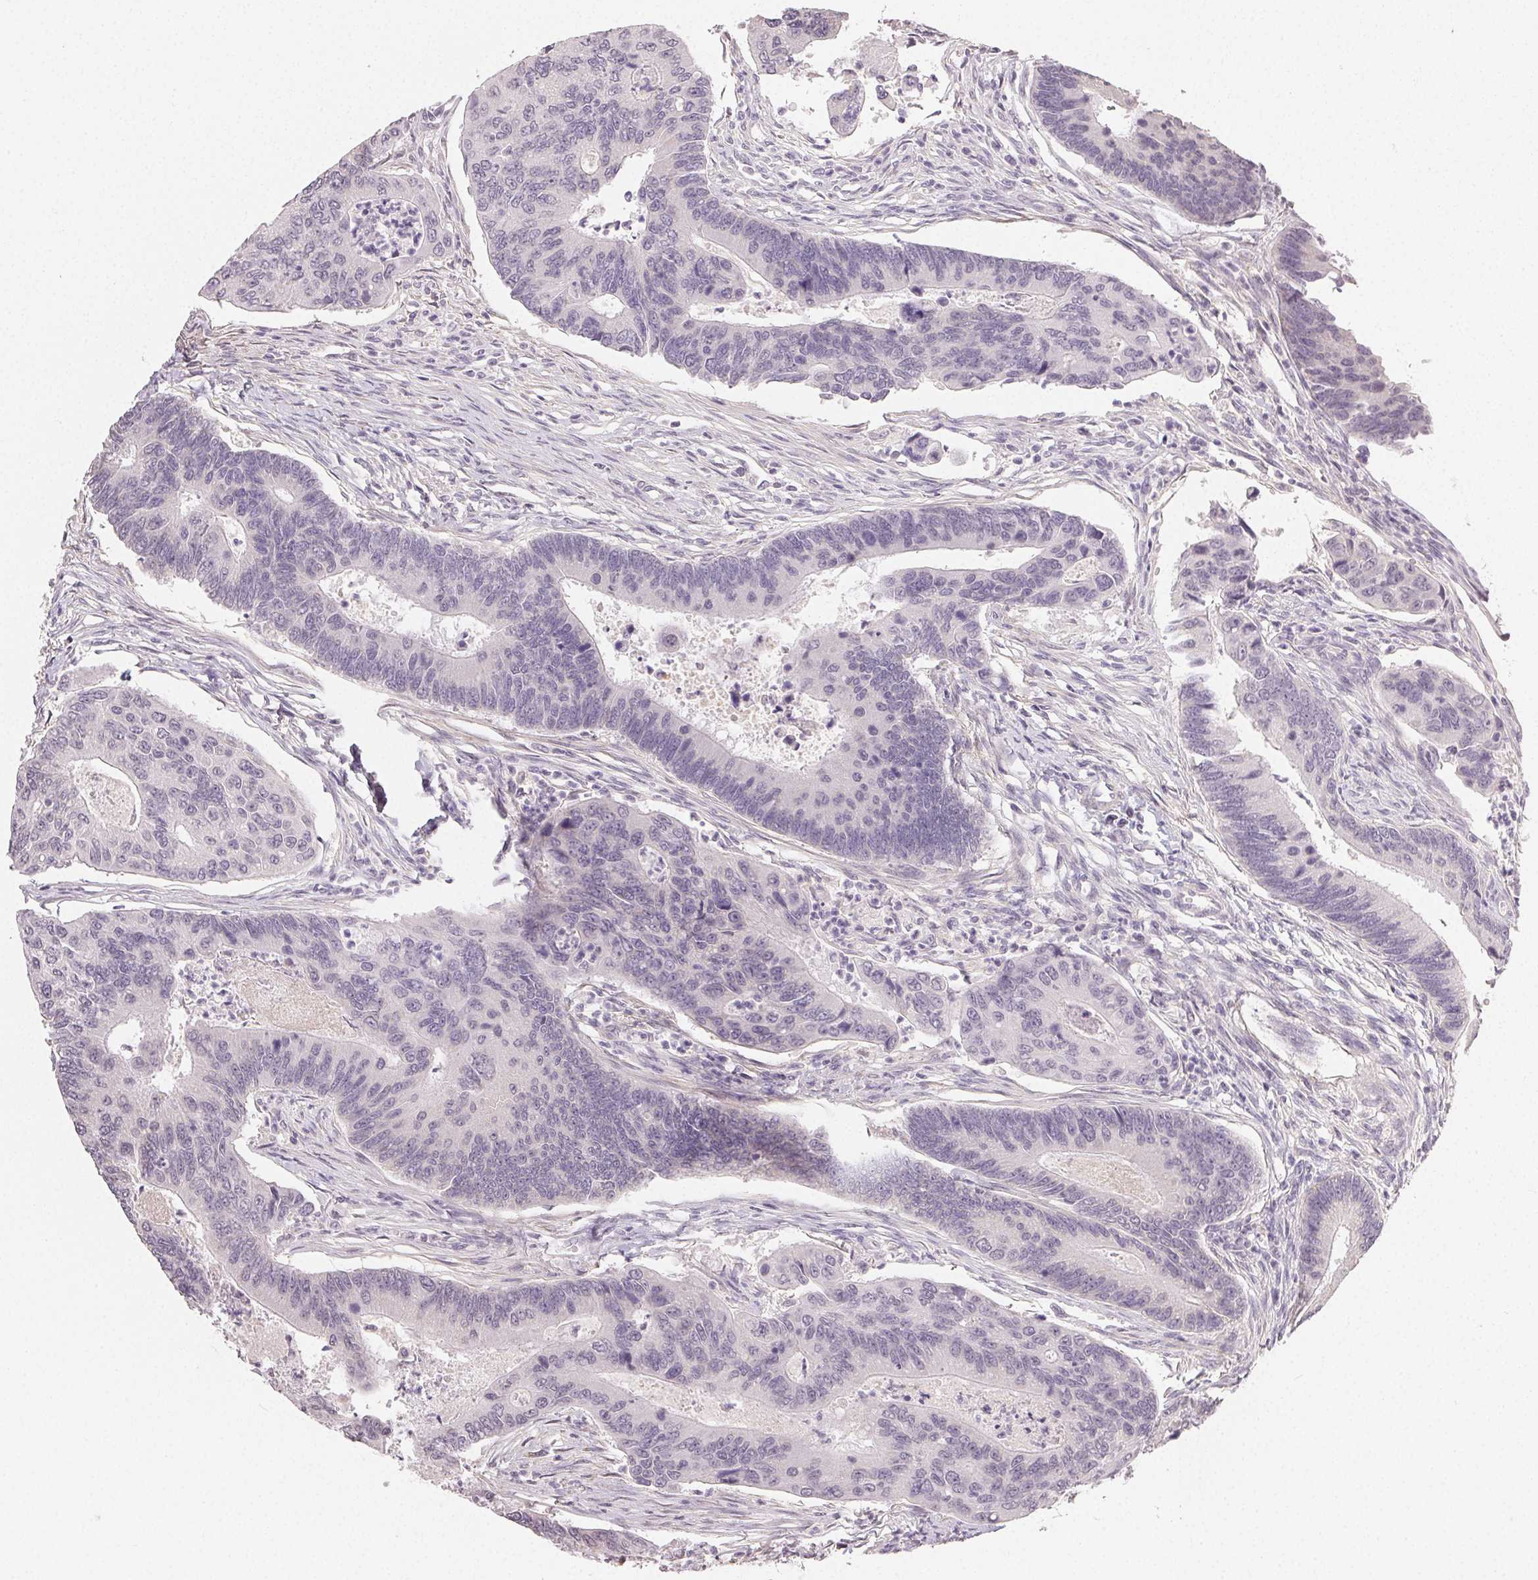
{"staining": {"intensity": "negative", "quantity": "none", "location": "none"}, "tissue": "colorectal cancer", "cell_type": "Tumor cells", "image_type": "cancer", "snomed": [{"axis": "morphology", "description": "Adenocarcinoma, NOS"}, {"axis": "topography", "description": "Colon"}], "caption": "A micrograph of colorectal cancer stained for a protein demonstrates no brown staining in tumor cells.", "gene": "TMEM174", "patient": {"sex": "female", "age": 67}}